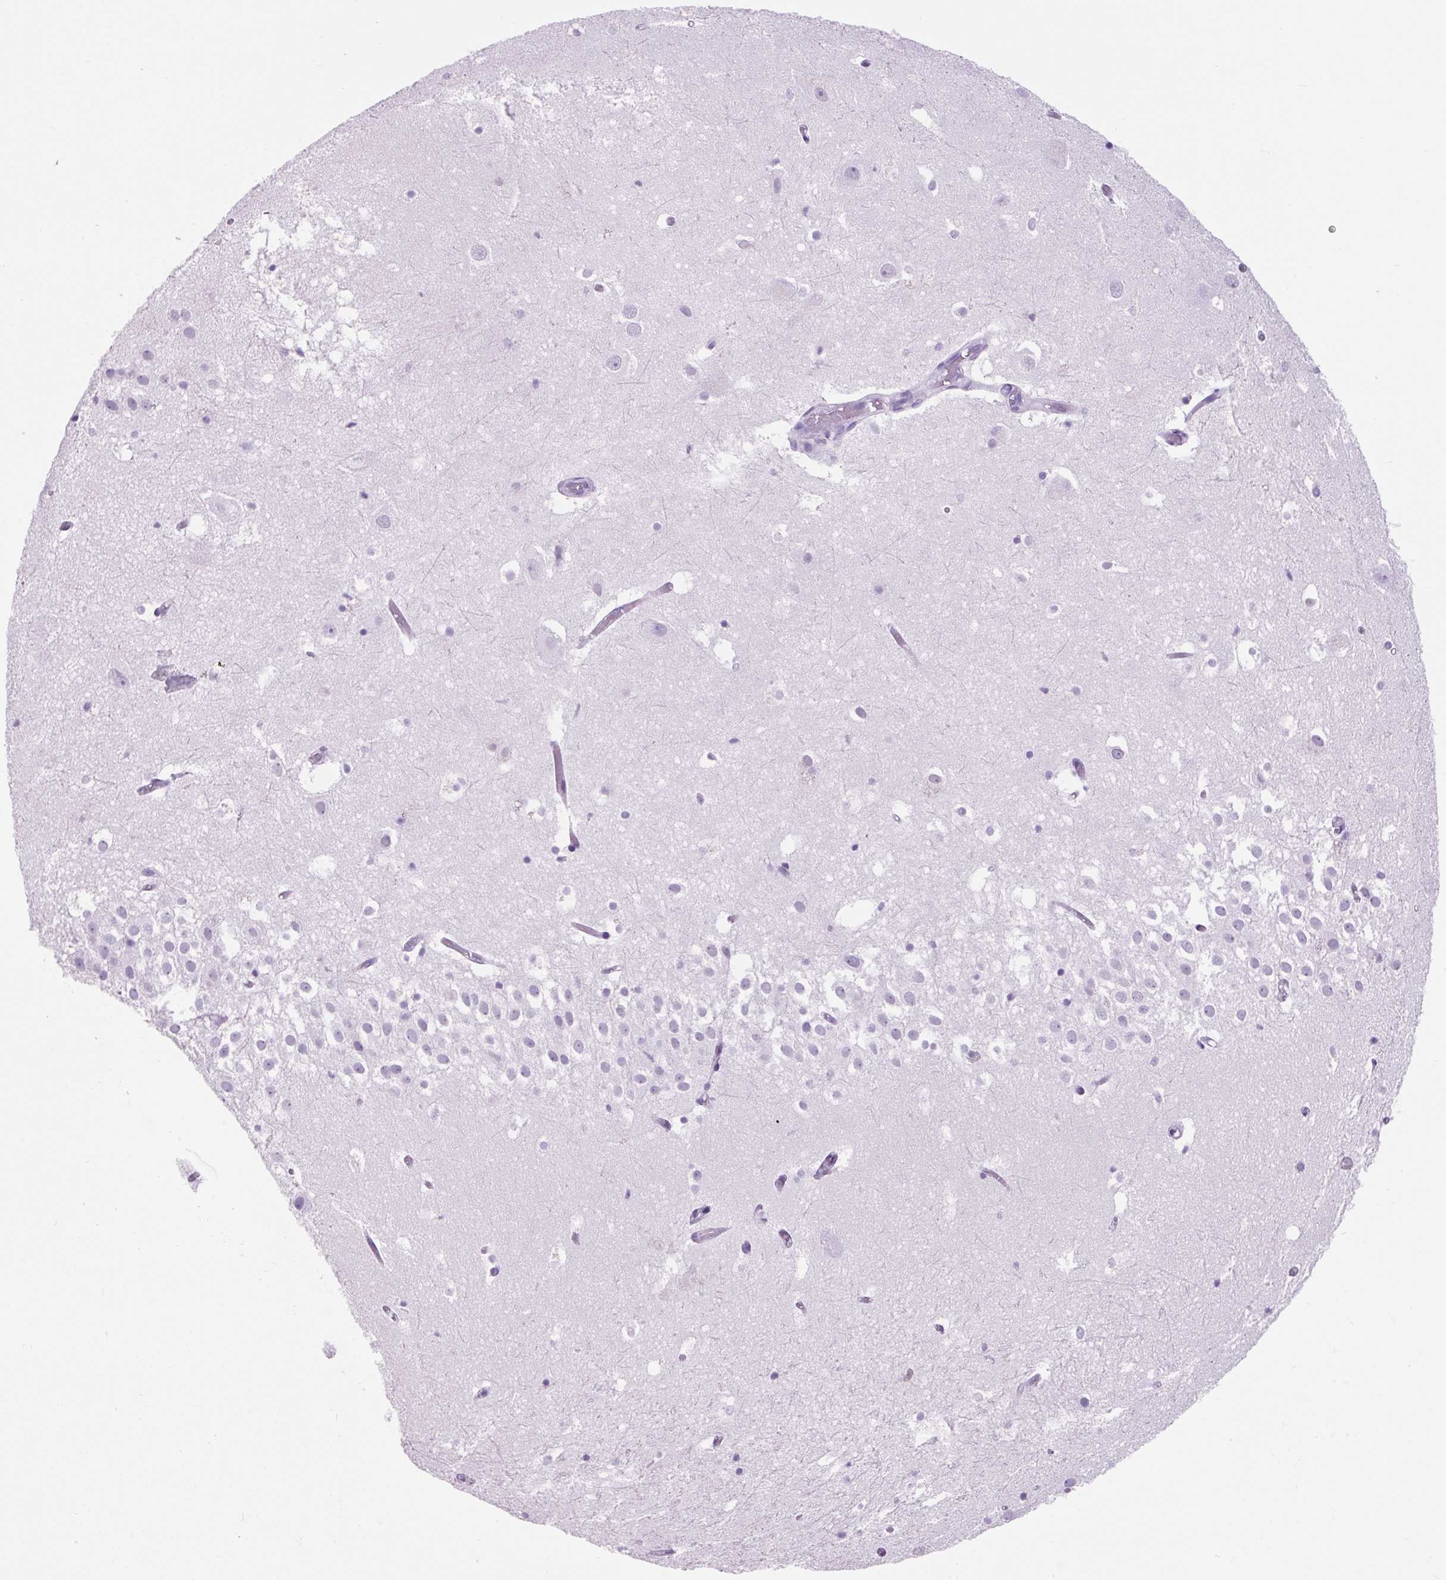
{"staining": {"intensity": "negative", "quantity": "none", "location": "none"}, "tissue": "hippocampus", "cell_type": "Glial cells", "image_type": "normal", "snomed": [{"axis": "morphology", "description": "Normal tissue, NOS"}, {"axis": "topography", "description": "Hippocampus"}], "caption": "A high-resolution image shows IHC staining of normal hippocampus, which reveals no significant expression in glial cells.", "gene": "VPREB1", "patient": {"sex": "female", "age": 52}}